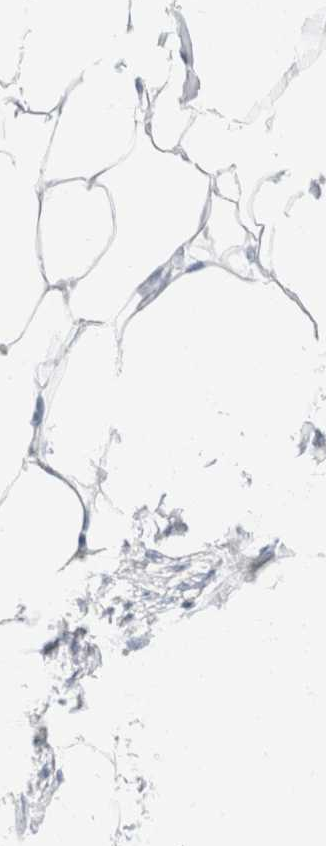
{"staining": {"intensity": "negative", "quantity": "none", "location": "none"}, "tissue": "adipose tissue", "cell_type": "Adipocytes", "image_type": "normal", "snomed": [{"axis": "morphology", "description": "Normal tissue, NOS"}, {"axis": "morphology", "description": "Adenocarcinoma, NOS"}, {"axis": "topography", "description": "Colon"}, {"axis": "topography", "description": "Peripheral nerve tissue"}], "caption": "A high-resolution histopathology image shows immunohistochemistry (IHC) staining of normal adipose tissue, which exhibits no significant positivity in adipocytes.", "gene": "KRT20", "patient": {"sex": "male", "age": 14}}